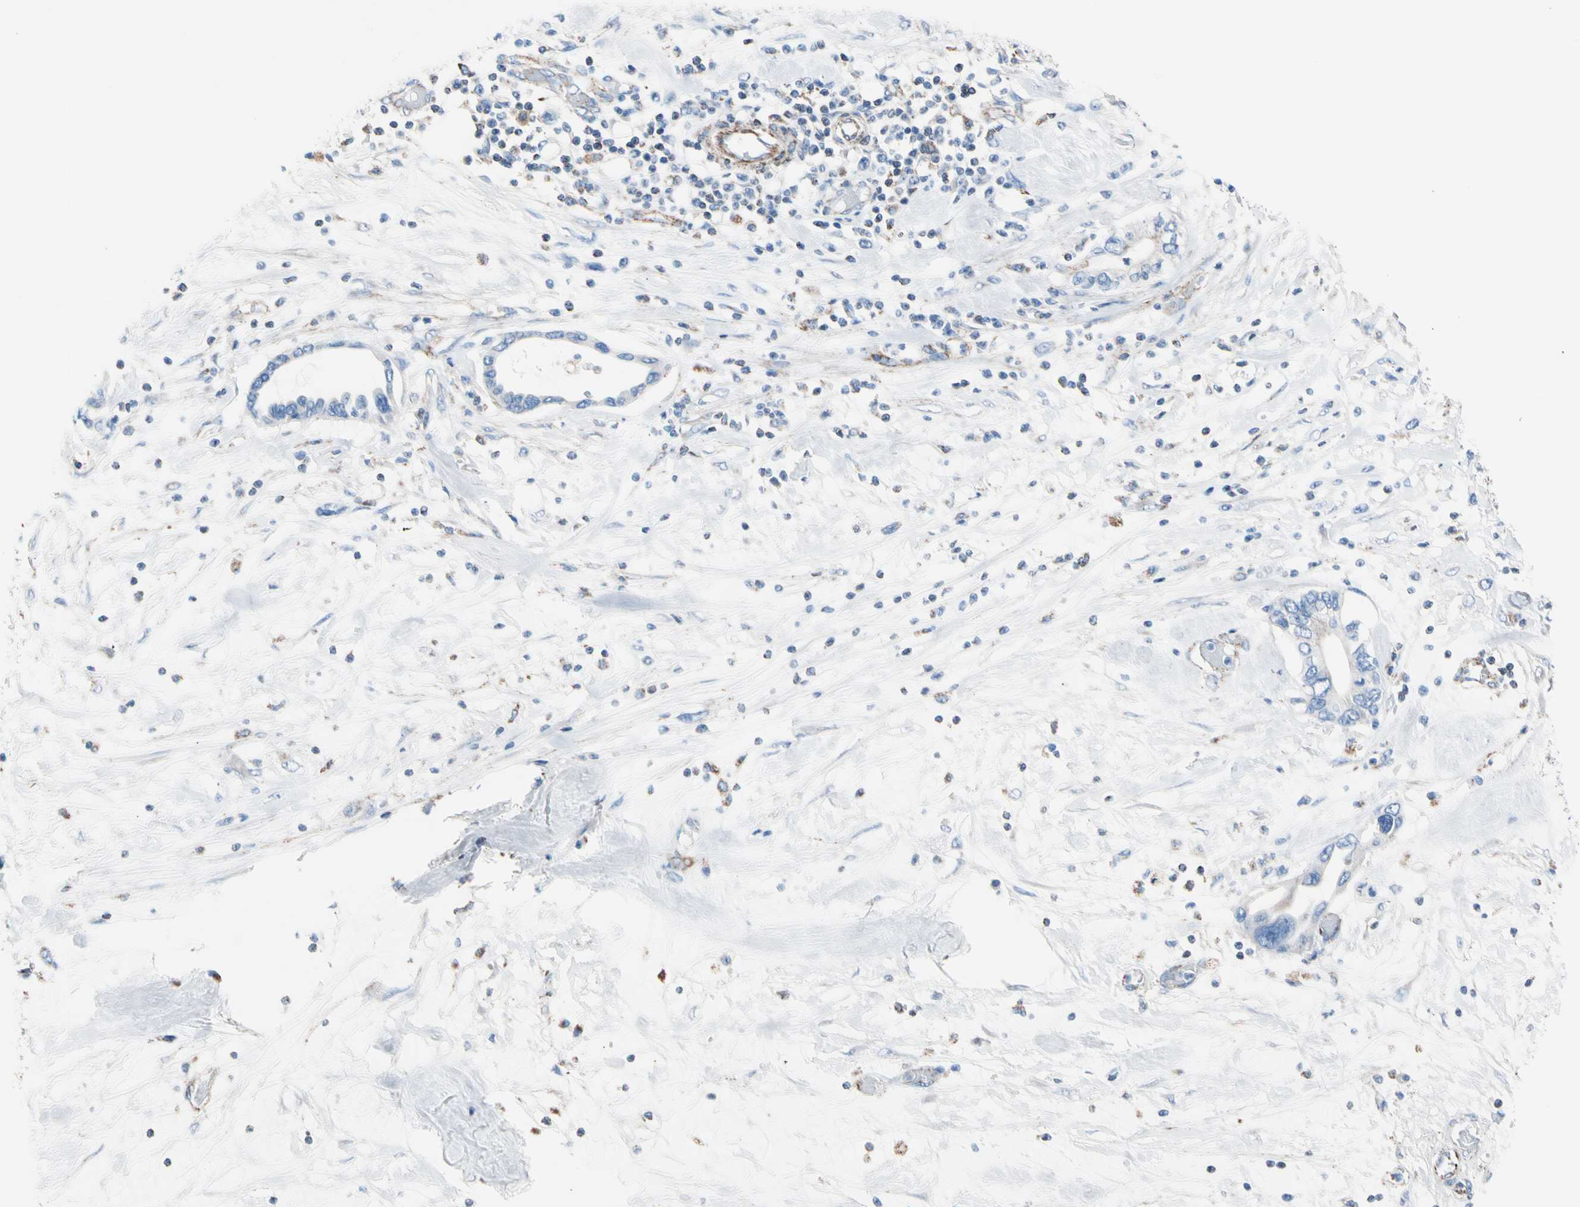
{"staining": {"intensity": "negative", "quantity": "none", "location": "none"}, "tissue": "pancreatic cancer", "cell_type": "Tumor cells", "image_type": "cancer", "snomed": [{"axis": "morphology", "description": "Adenocarcinoma, NOS"}, {"axis": "topography", "description": "Pancreas"}], "caption": "Tumor cells show no significant staining in pancreatic cancer (adenocarcinoma).", "gene": "HK1", "patient": {"sex": "female", "age": 57}}